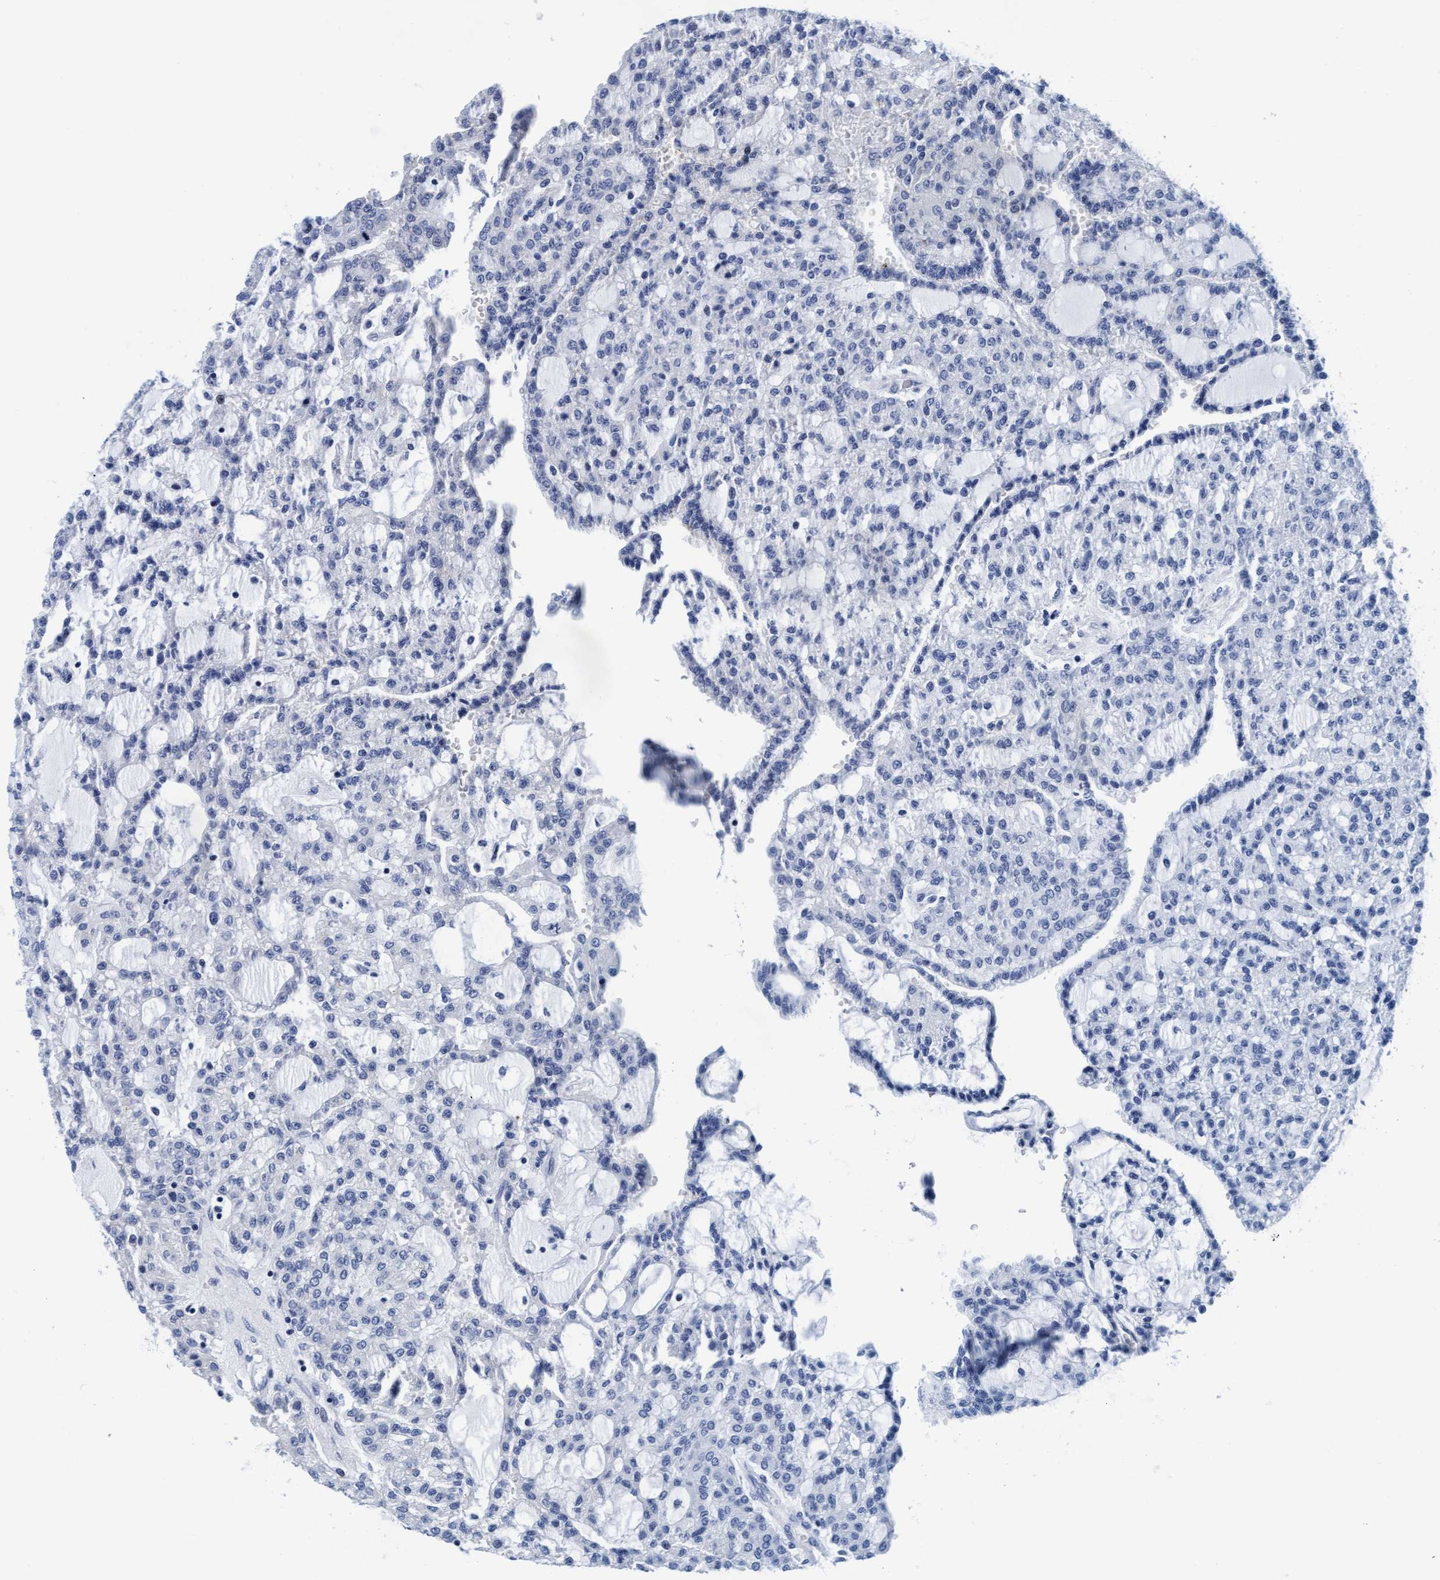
{"staining": {"intensity": "negative", "quantity": "none", "location": "none"}, "tissue": "renal cancer", "cell_type": "Tumor cells", "image_type": "cancer", "snomed": [{"axis": "morphology", "description": "Adenocarcinoma, NOS"}, {"axis": "topography", "description": "Kidney"}], "caption": "A micrograph of renal cancer stained for a protein shows no brown staining in tumor cells.", "gene": "ARSG", "patient": {"sex": "male", "age": 63}}